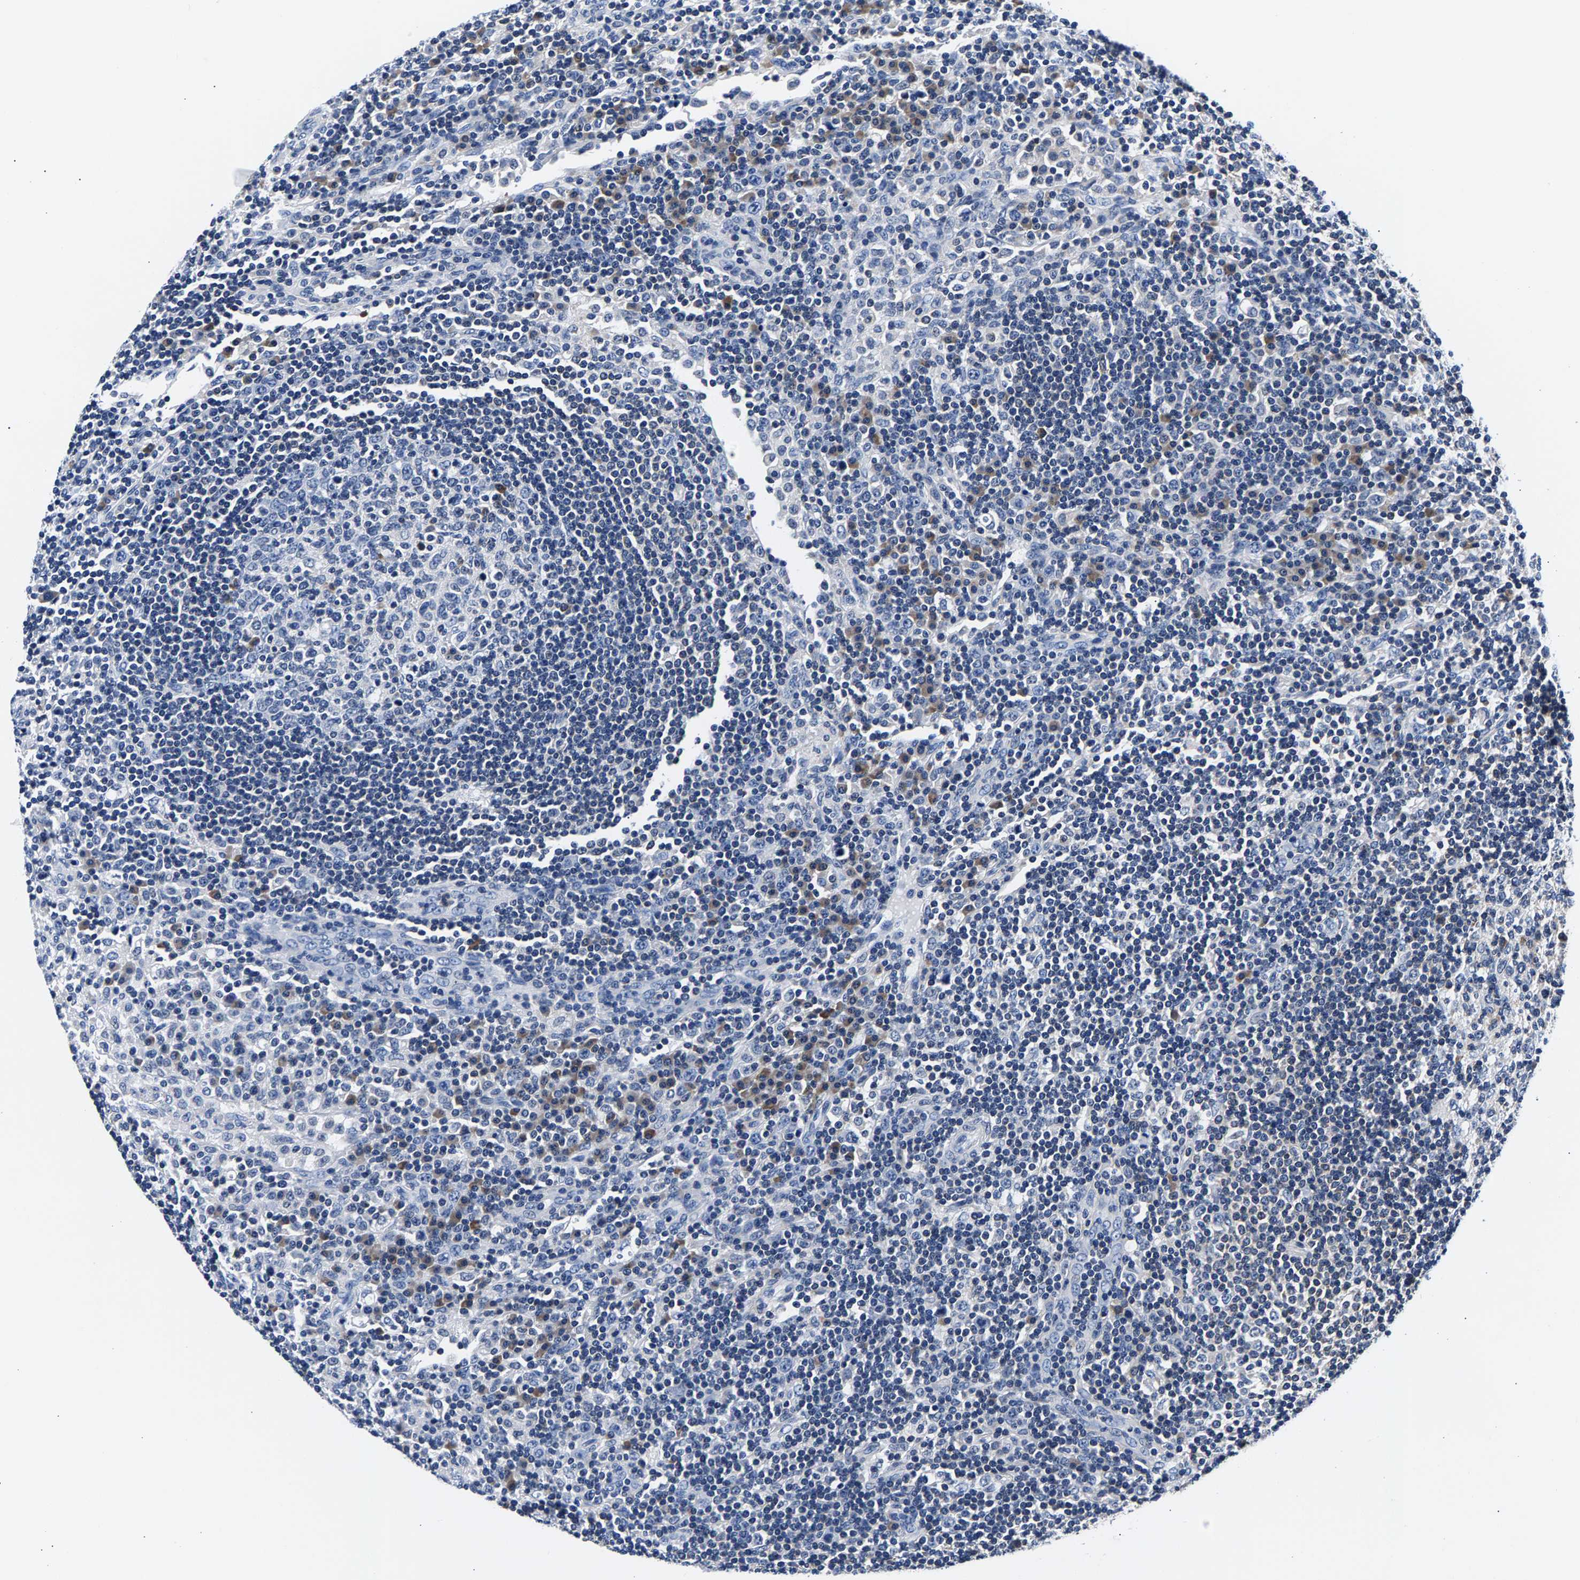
{"staining": {"intensity": "weak", "quantity": "<25%", "location": "cytoplasmic/membranous"}, "tissue": "lymph node", "cell_type": "Germinal center cells", "image_type": "normal", "snomed": [{"axis": "morphology", "description": "Normal tissue, NOS"}, {"axis": "topography", "description": "Lymph node"}], "caption": "Germinal center cells are negative for brown protein staining in unremarkable lymph node. (Stains: DAB (3,3'-diaminobenzidine) immunohistochemistry with hematoxylin counter stain, Microscopy: brightfield microscopy at high magnification).", "gene": "PHF24", "patient": {"sex": "female", "age": 53}}